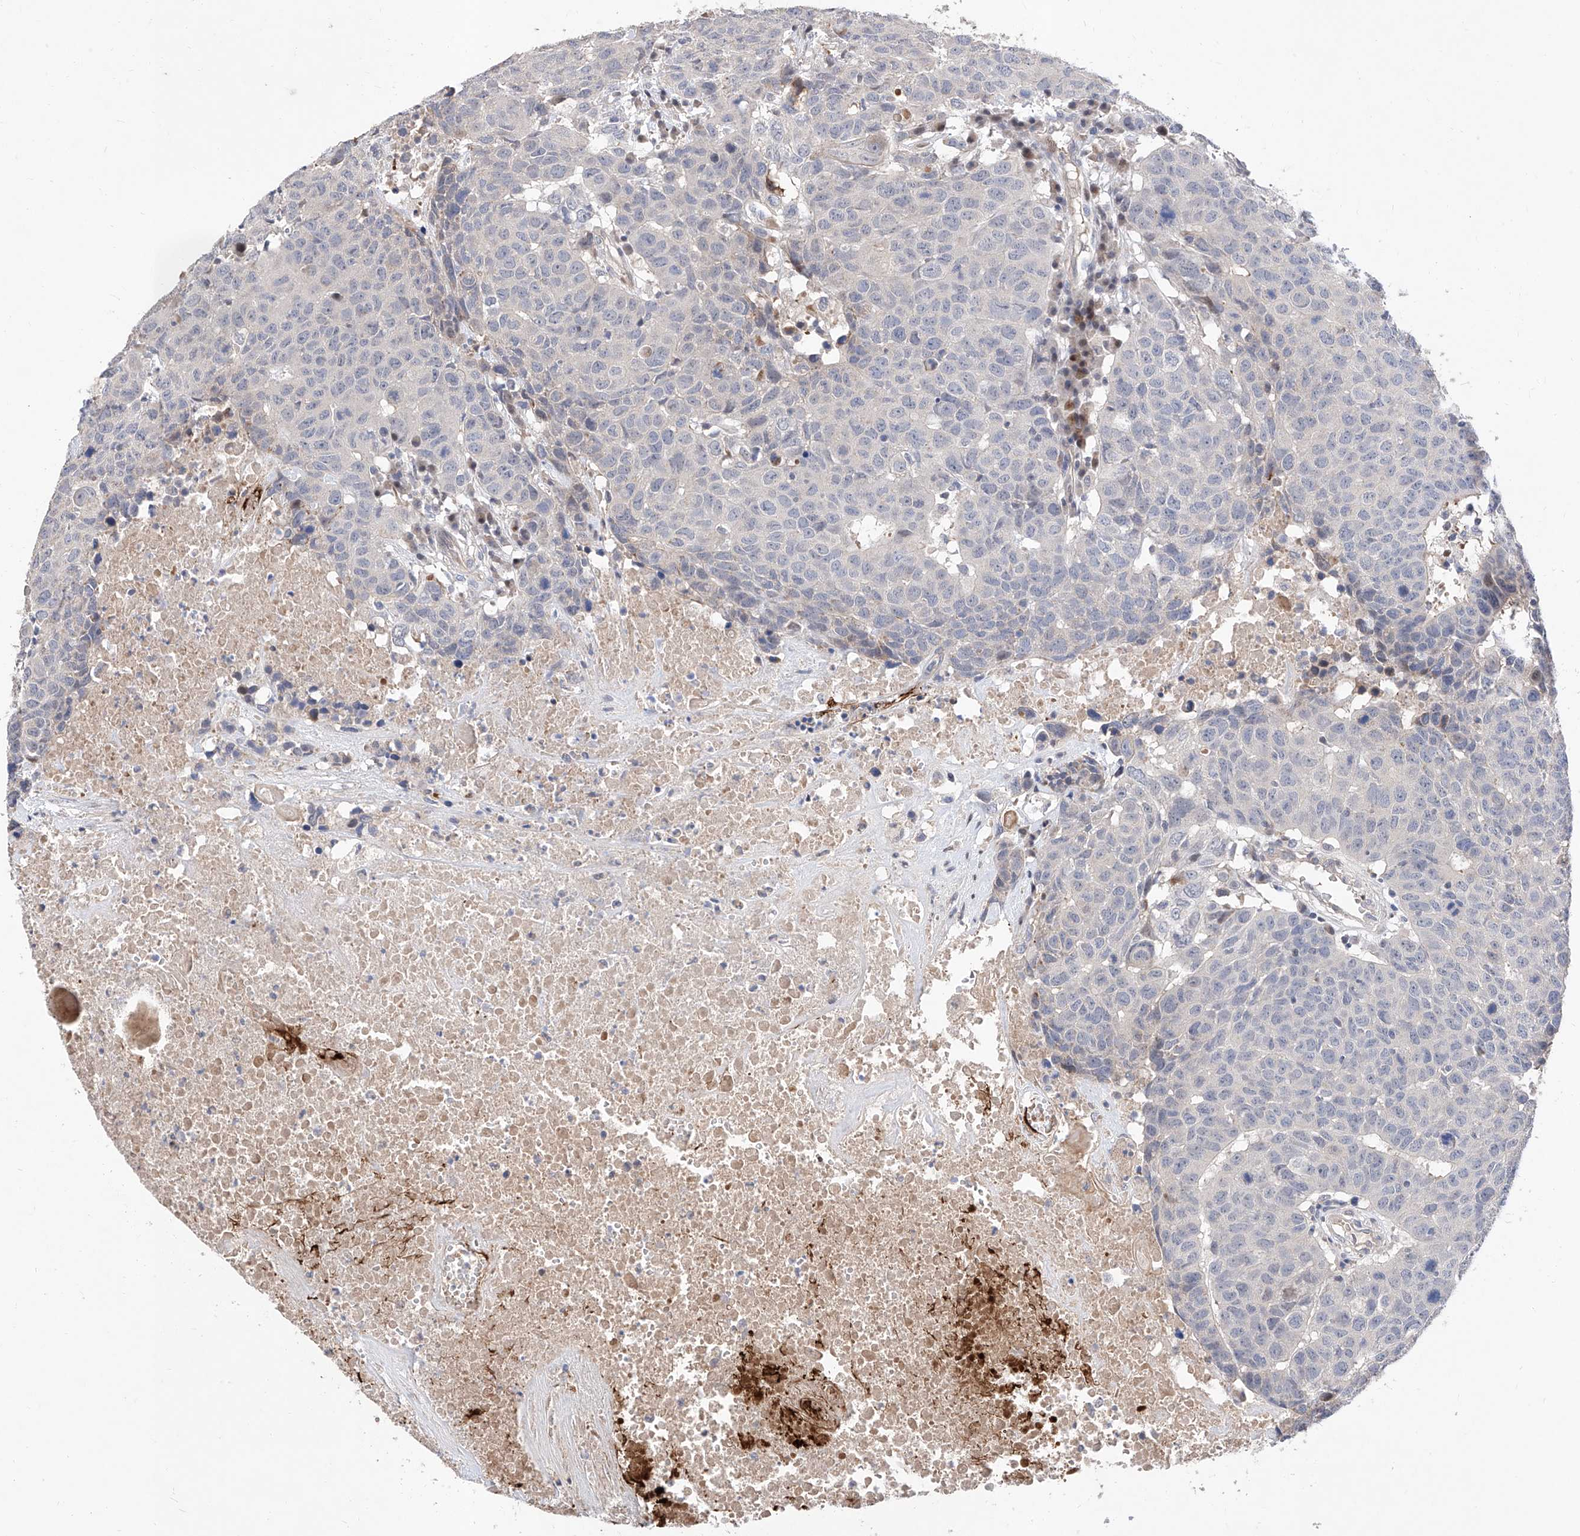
{"staining": {"intensity": "negative", "quantity": "none", "location": "none"}, "tissue": "head and neck cancer", "cell_type": "Tumor cells", "image_type": "cancer", "snomed": [{"axis": "morphology", "description": "Squamous cell carcinoma, NOS"}, {"axis": "topography", "description": "Head-Neck"}], "caption": "Photomicrograph shows no protein positivity in tumor cells of squamous cell carcinoma (head and neck) tissue.", "gene": "FUCA2", "patient": {"sex": "male", "age": 66}}